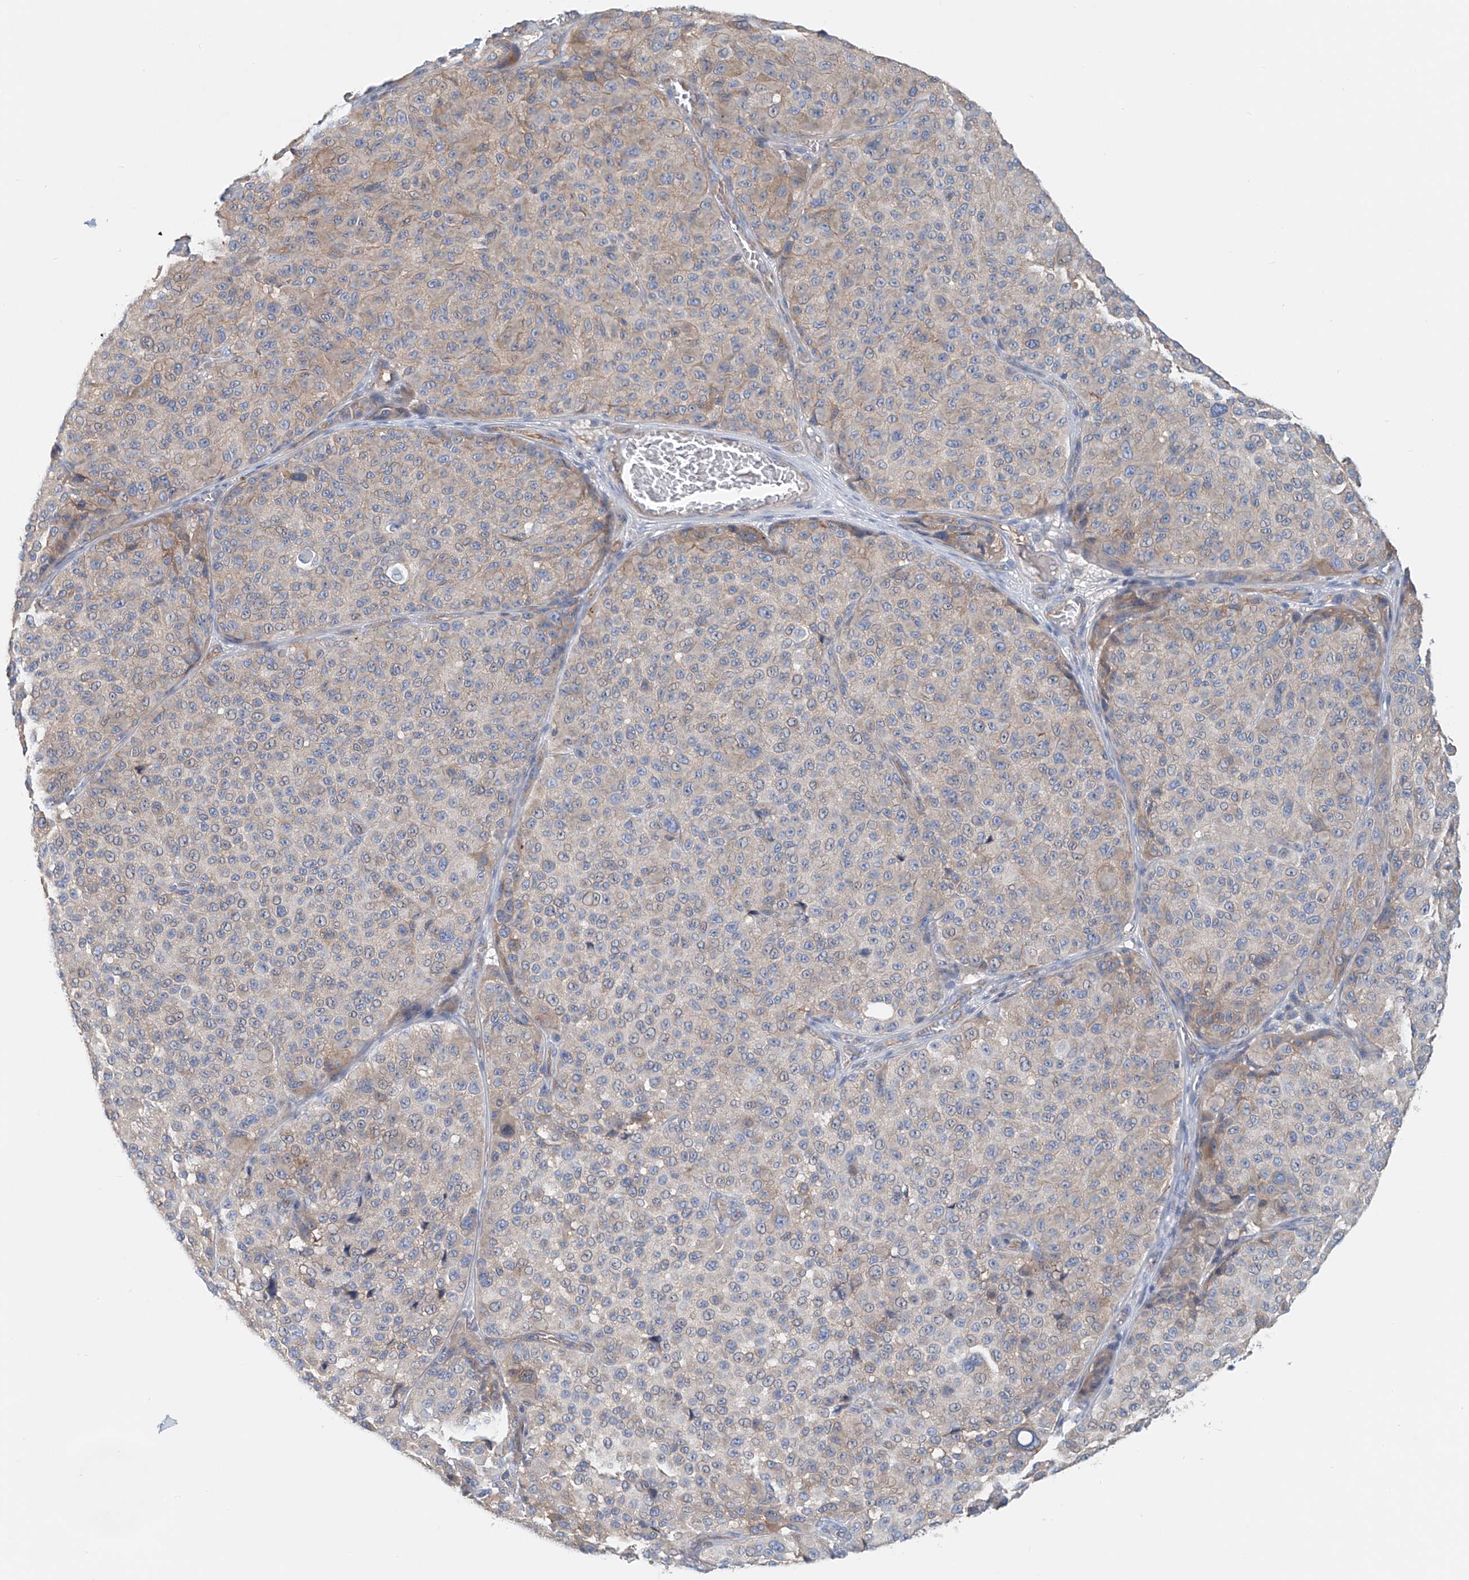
{"staining": {"intensity": "weak", "quantity": "<25%", "location": "cytoplasmic/membranous"}, "tissue": "melanoma", "cell_type": "Tumor cells", "image_type": "cancer", "snomed": [{"axis": "morphology", "description": "Malignant melanoma, NOS"}, {"axis": "topography", "description": "Skin"}], "caption": "Immunohistochemistry (IHC) photomicrograph of melanoma stained for a protein (brown), which reveals no expression in tumor cells.", "gene": "FRYL", "patient": {"sex": "male", "age": 83}}